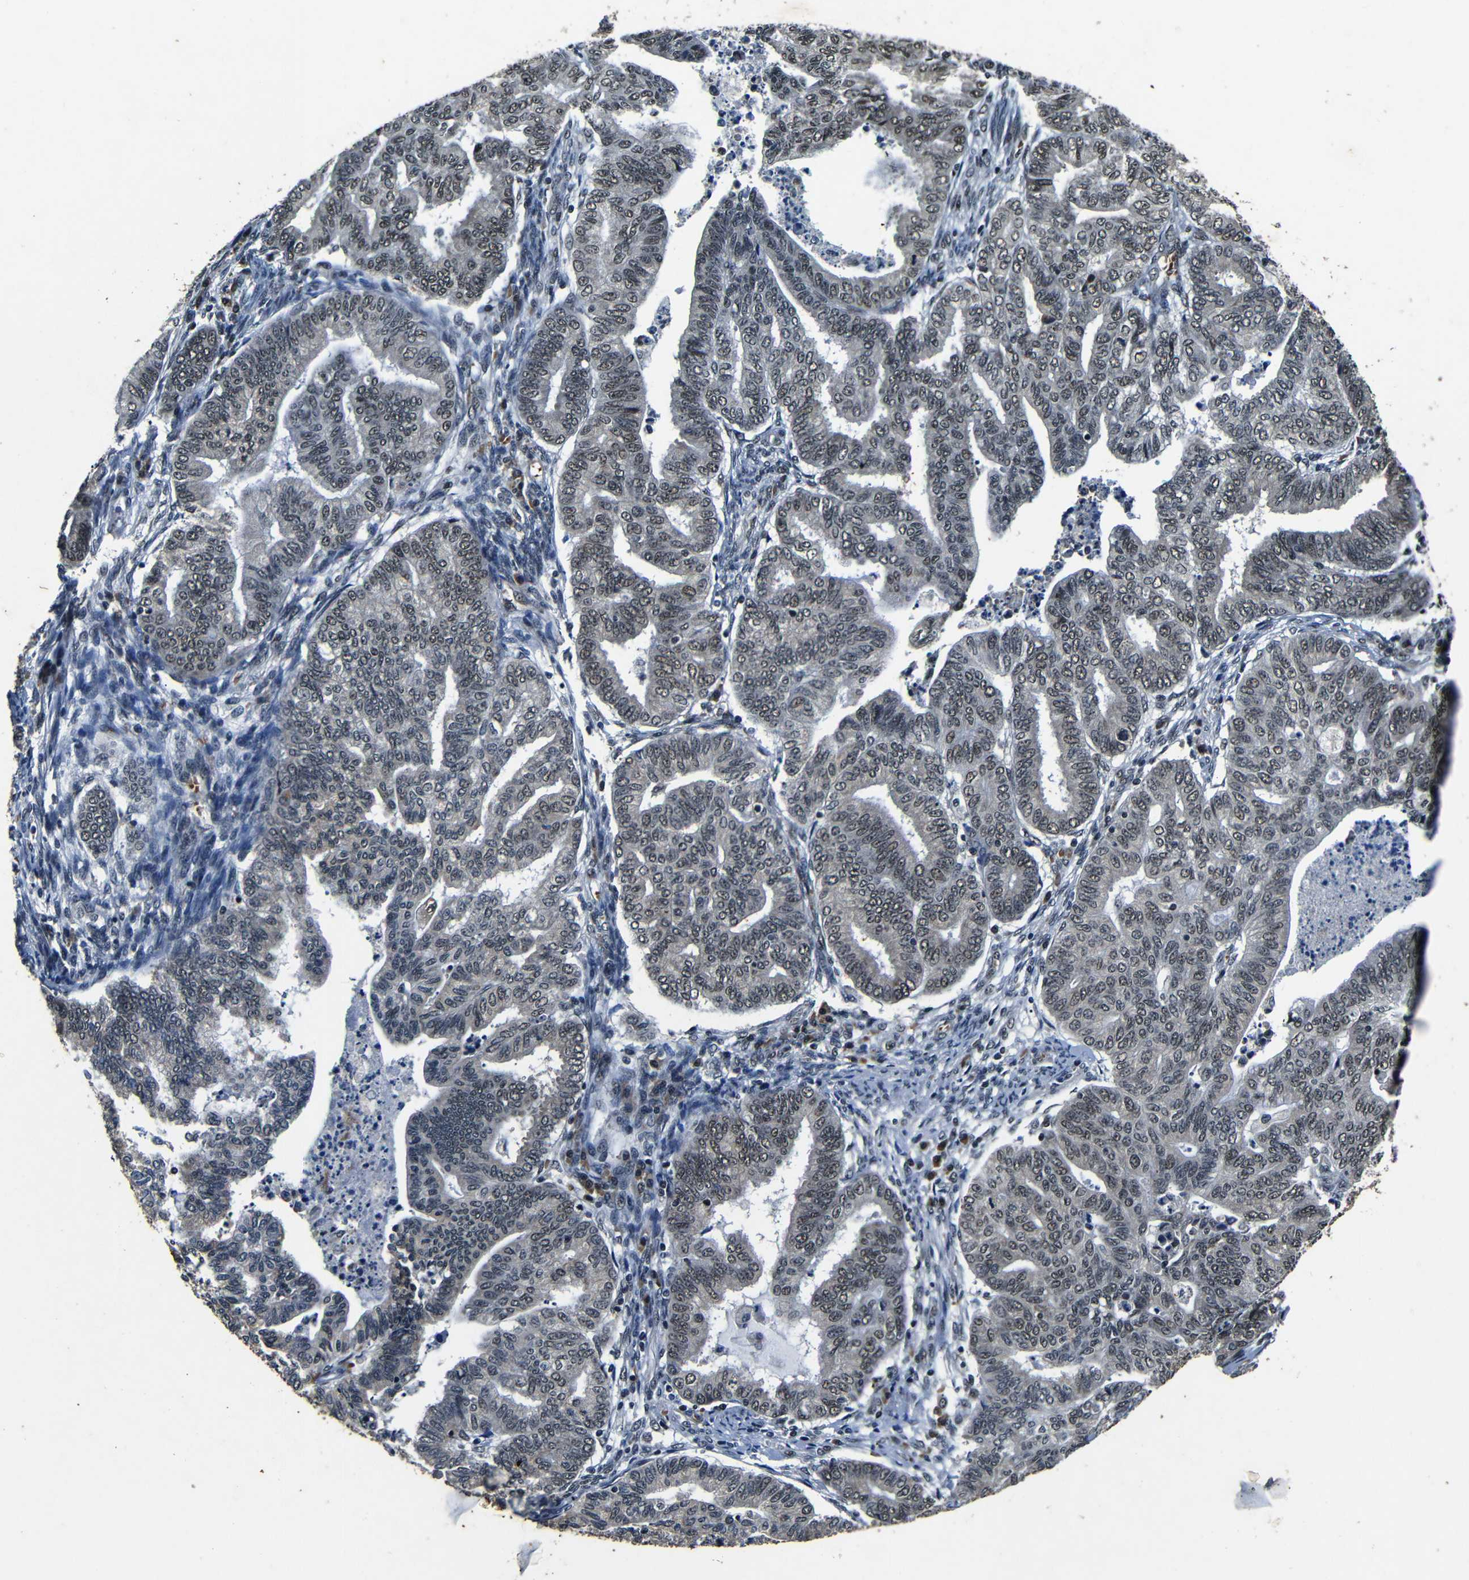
{"staining": {"intensity": "weak", "quantity": ">75%", "location": "nuclear"}, "tissue": "endometrial cancer", "cell_type": "Tumor cells", "image_type": "cancer", "snomed": [{"axis": "morphology", "description": "Adenocarcinoma, NOS"}, {"axis": "topography", "description": "Endometrium"}], "caption": "Endometrial adenocarcinoma tissue demonstrates weak nuclear staining in approximately >75% of tumor cells", "gene": "FOXD4", "patient": {"sex": "female", "age": 79}}